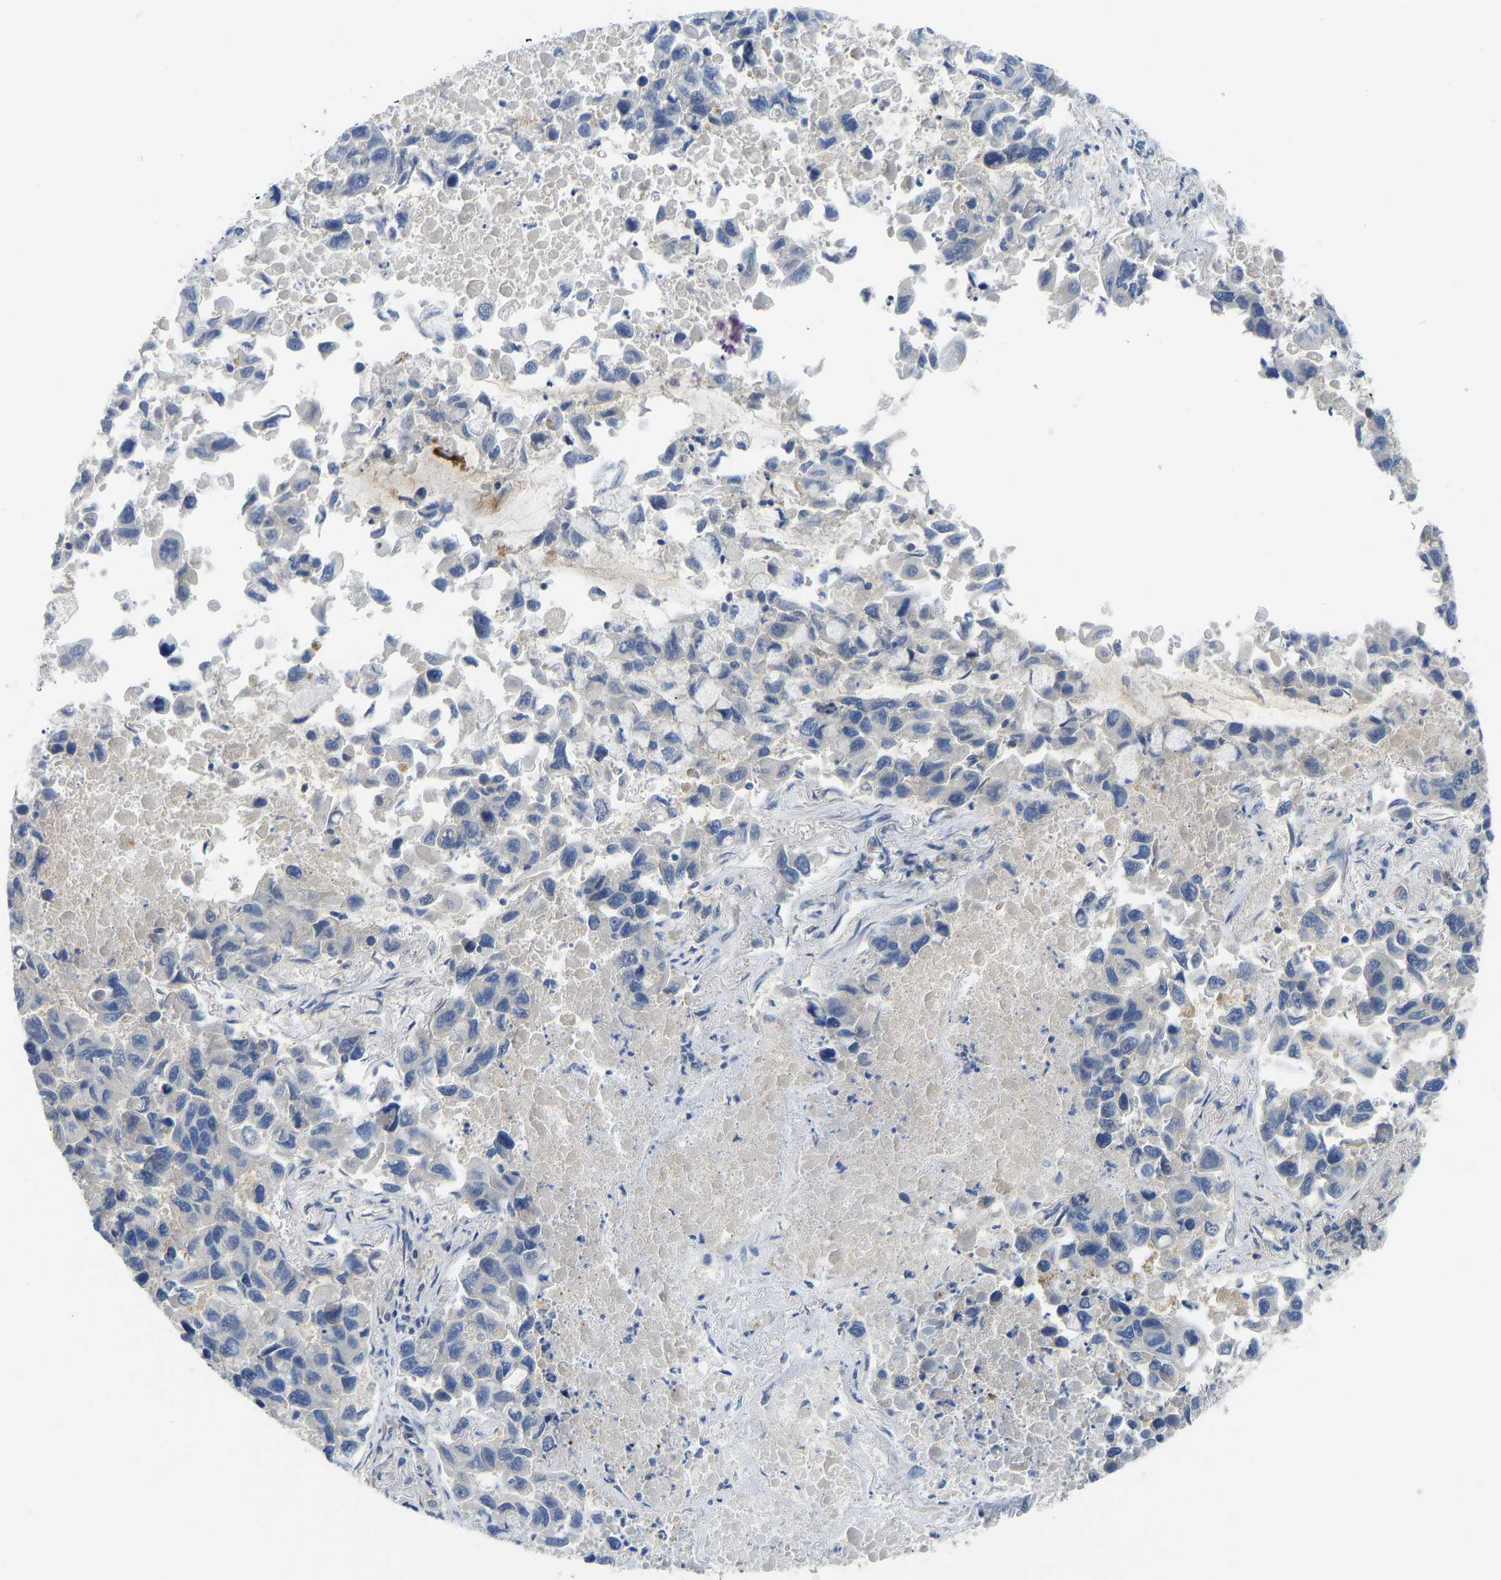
{"staining": {"intensity": "negative", "quantity": "none", "location": "none"}, "tissue": "lung cancer", "cell_type": "Tumor cells", "image_type": "cancer", "snomed": [{"axis": "morphology", "description": "Adenocarcinoma, NOS"}, {"axis": "topography", "description": "Lung"}], "caption": "Tumor cells are negative for protein expression in human adenocarcinoma (lung). Nuclei are stained in blue.", "gene": "PPP3CA", "patient": {"sex": "male", "age": 64}}